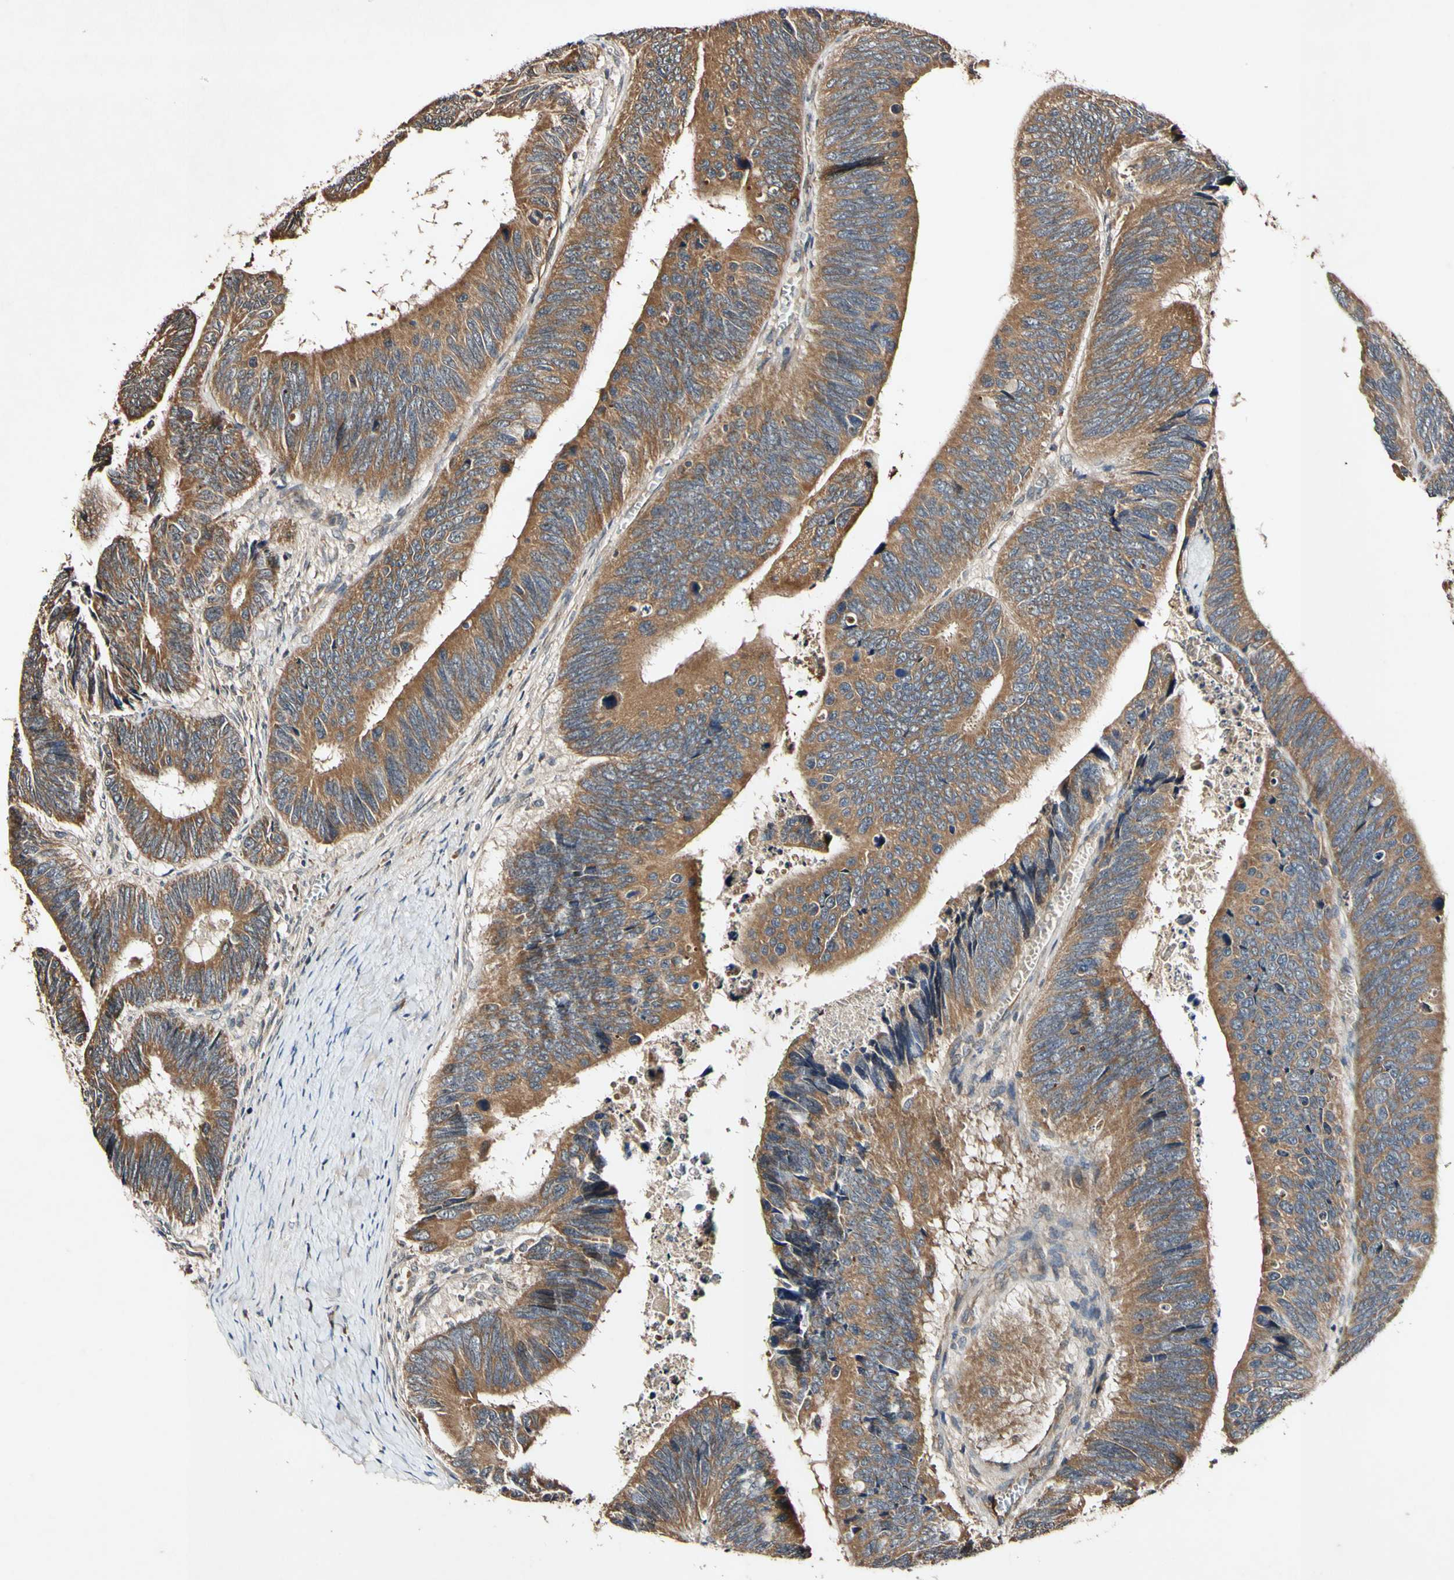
{"staining": {"intensity": "moderate", "quantity": ">75%", "location": "cytoplasmic/membranous"}, "tissue": "colorectal cancer", "cell_type": "Tumor cells", "image_type": "cancer", "snomed": [{"axis": "morphology", "description": "Adenocarcinoma, NOS"}, {"axis": "topography", "description": "Colon"}], "caption": "A medium amount of moderate cytoplasmic/membranous expression is present in approximately >75% of tumor cells in colorectal cancer (adenocarcinoma) tissue.", "gene": "PLAT", "patient": {"sex": "male", "age": 72}}